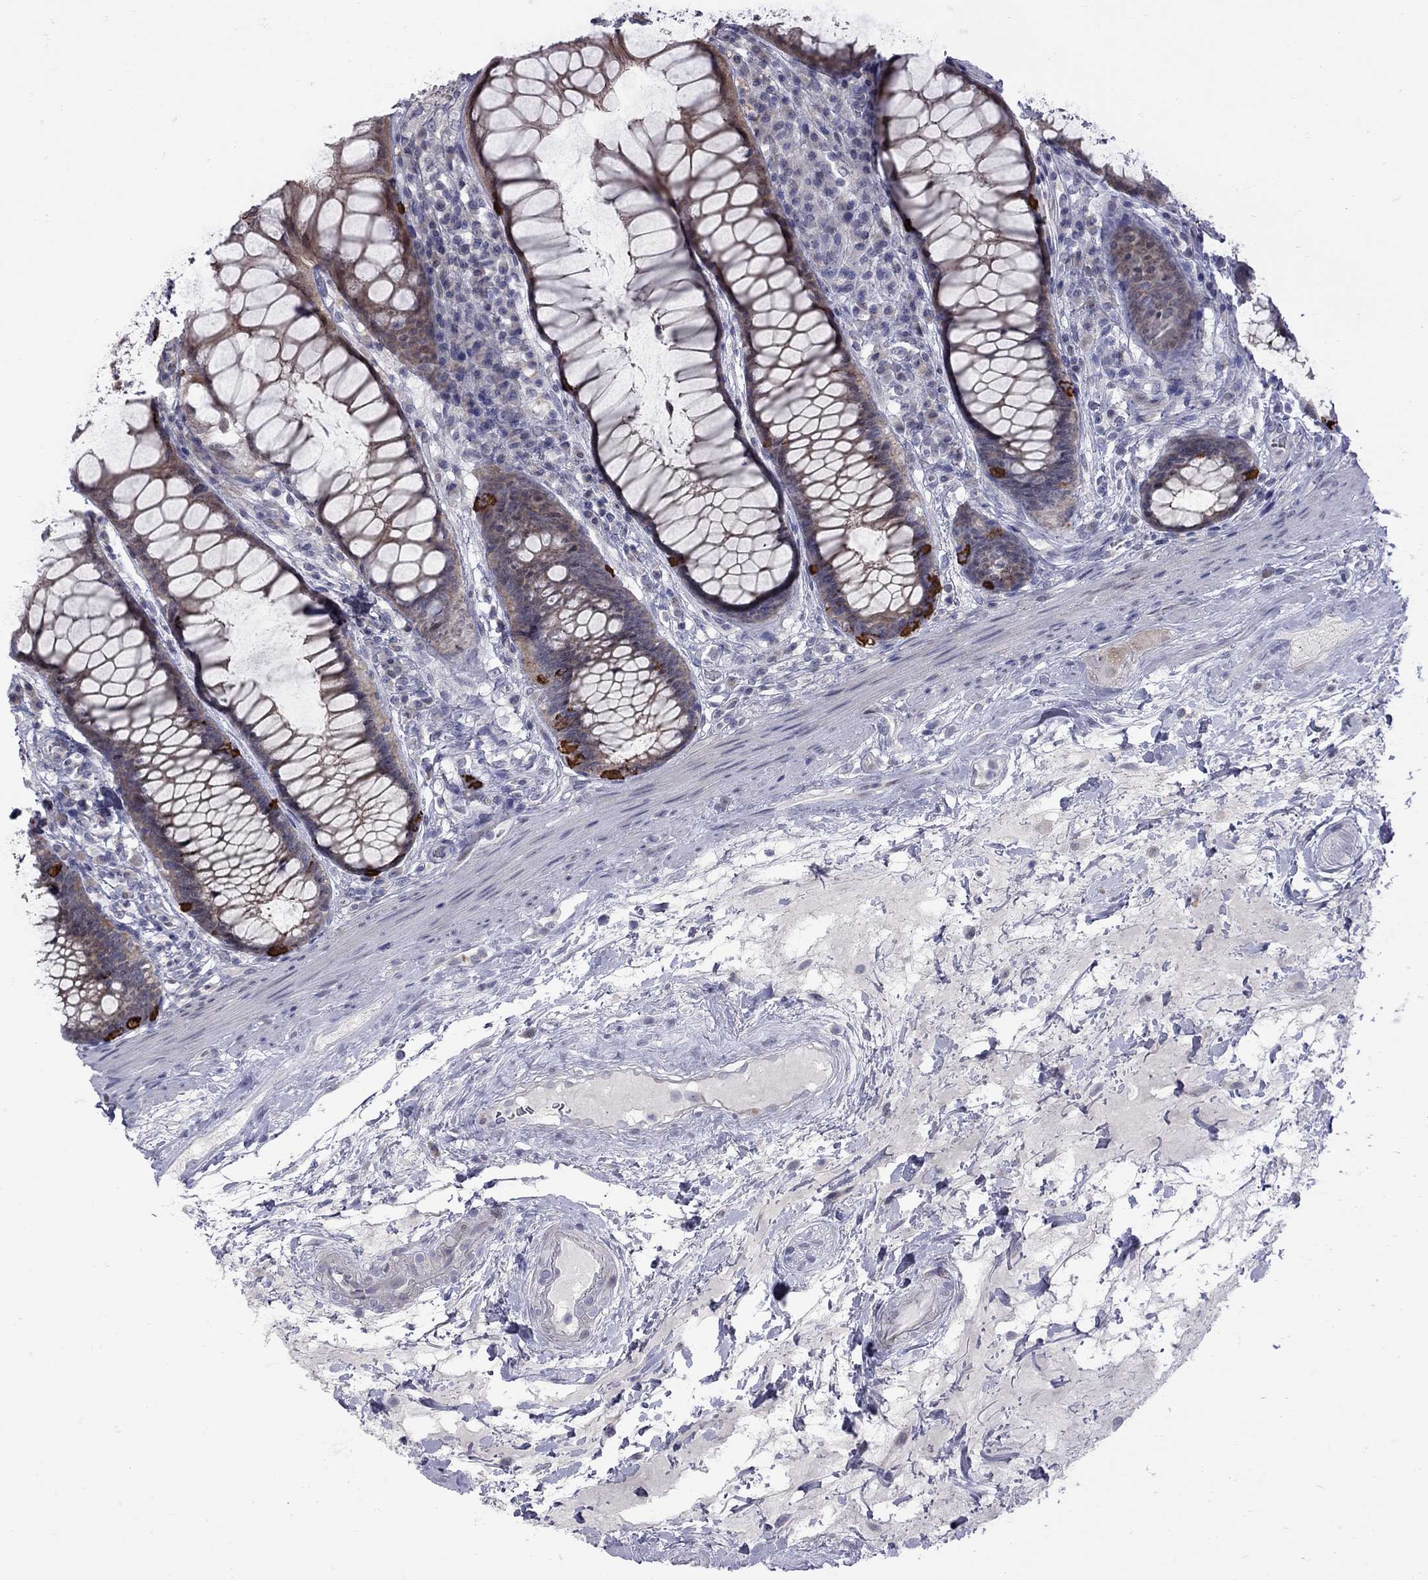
{"staining": {"intensity": "strong", "quantity": "<25%", "location": "cytoplasmic/membranous"}, "tissue": "rectum", "cell_type": "Glandular cells", "image_type": "normal", "snomed": [{"axis": "morphology", "description": "Normal tissue, NOS"}, {"axis": "topography", "description": "Rectum"}], "caption": "The immunohistochemical stain shows strong cytoplasmic/membranous positivity in glandular cells of unremarkable rectum. (IHC, brightfield microscopy, high magnification).", "gene": "NRARP", "patient": {"sex": "male", "age": 72}}